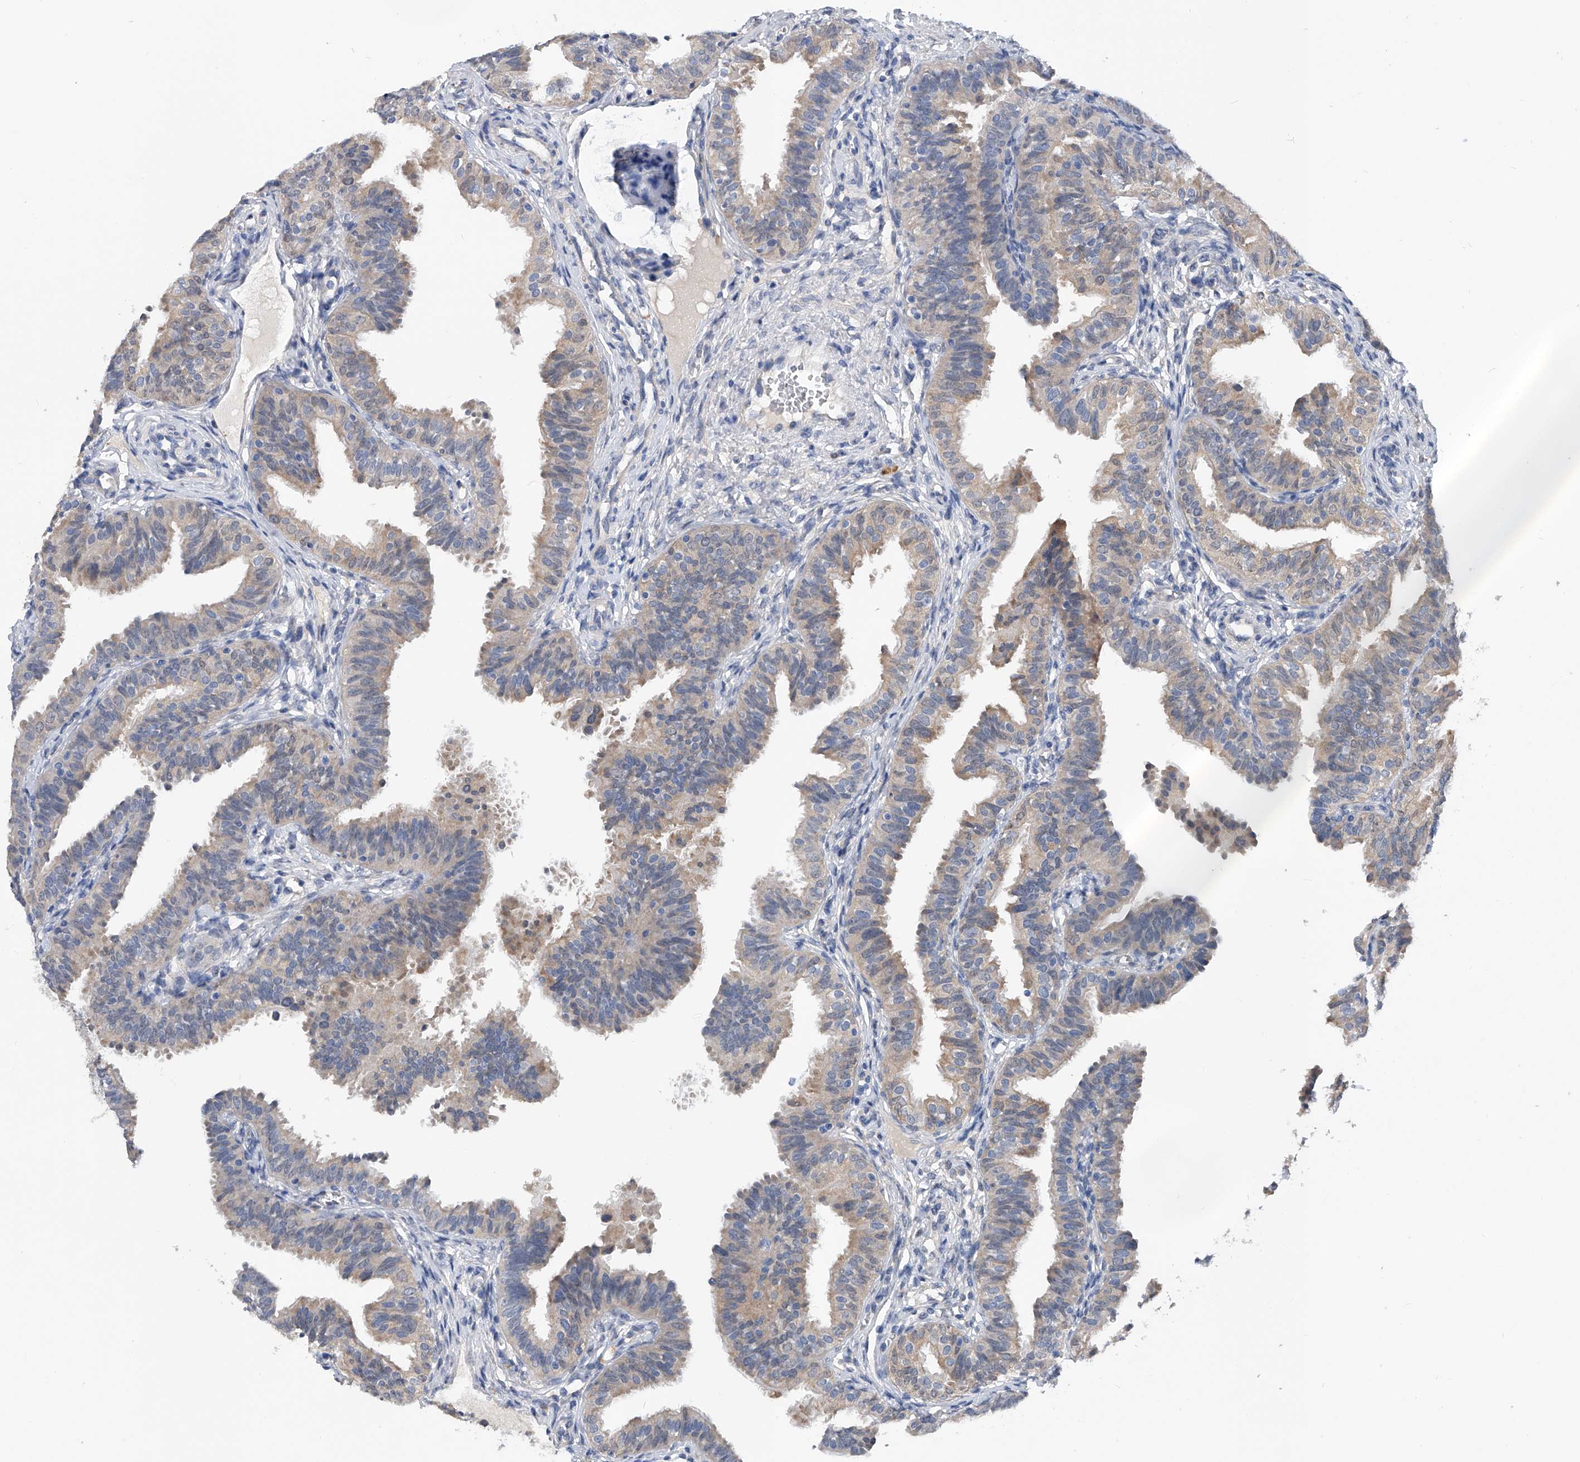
{"staining": {"intensity": "weak", "quantity": "25%-75%", "location": "cytoplasmic/membranous"}, "tissue": "fallopian tube", "cell_type": "Glandular cells", "image_type": "normal", "snomed": [{"axis": "morphology", "description": "Normal tissue, NOS"}, {"axis": "topography", "description": "Fallopian tube"}], "caption": "IHC (DAB (3,3'-diaminobenzidine)) staining of unremarkable human fallopian tube reveals weak cytoplasmic/membranous protein positivity in approximately 25%-75% of glandular cells. The staining is performed using DAB (3,3'-diaminobenzidine) brown chromogen to label protein expression. The nuclei are counter-stained blue using hematoxylin.", "gene": "PGM3", "patient": {"sex": "female", "age": 35}}